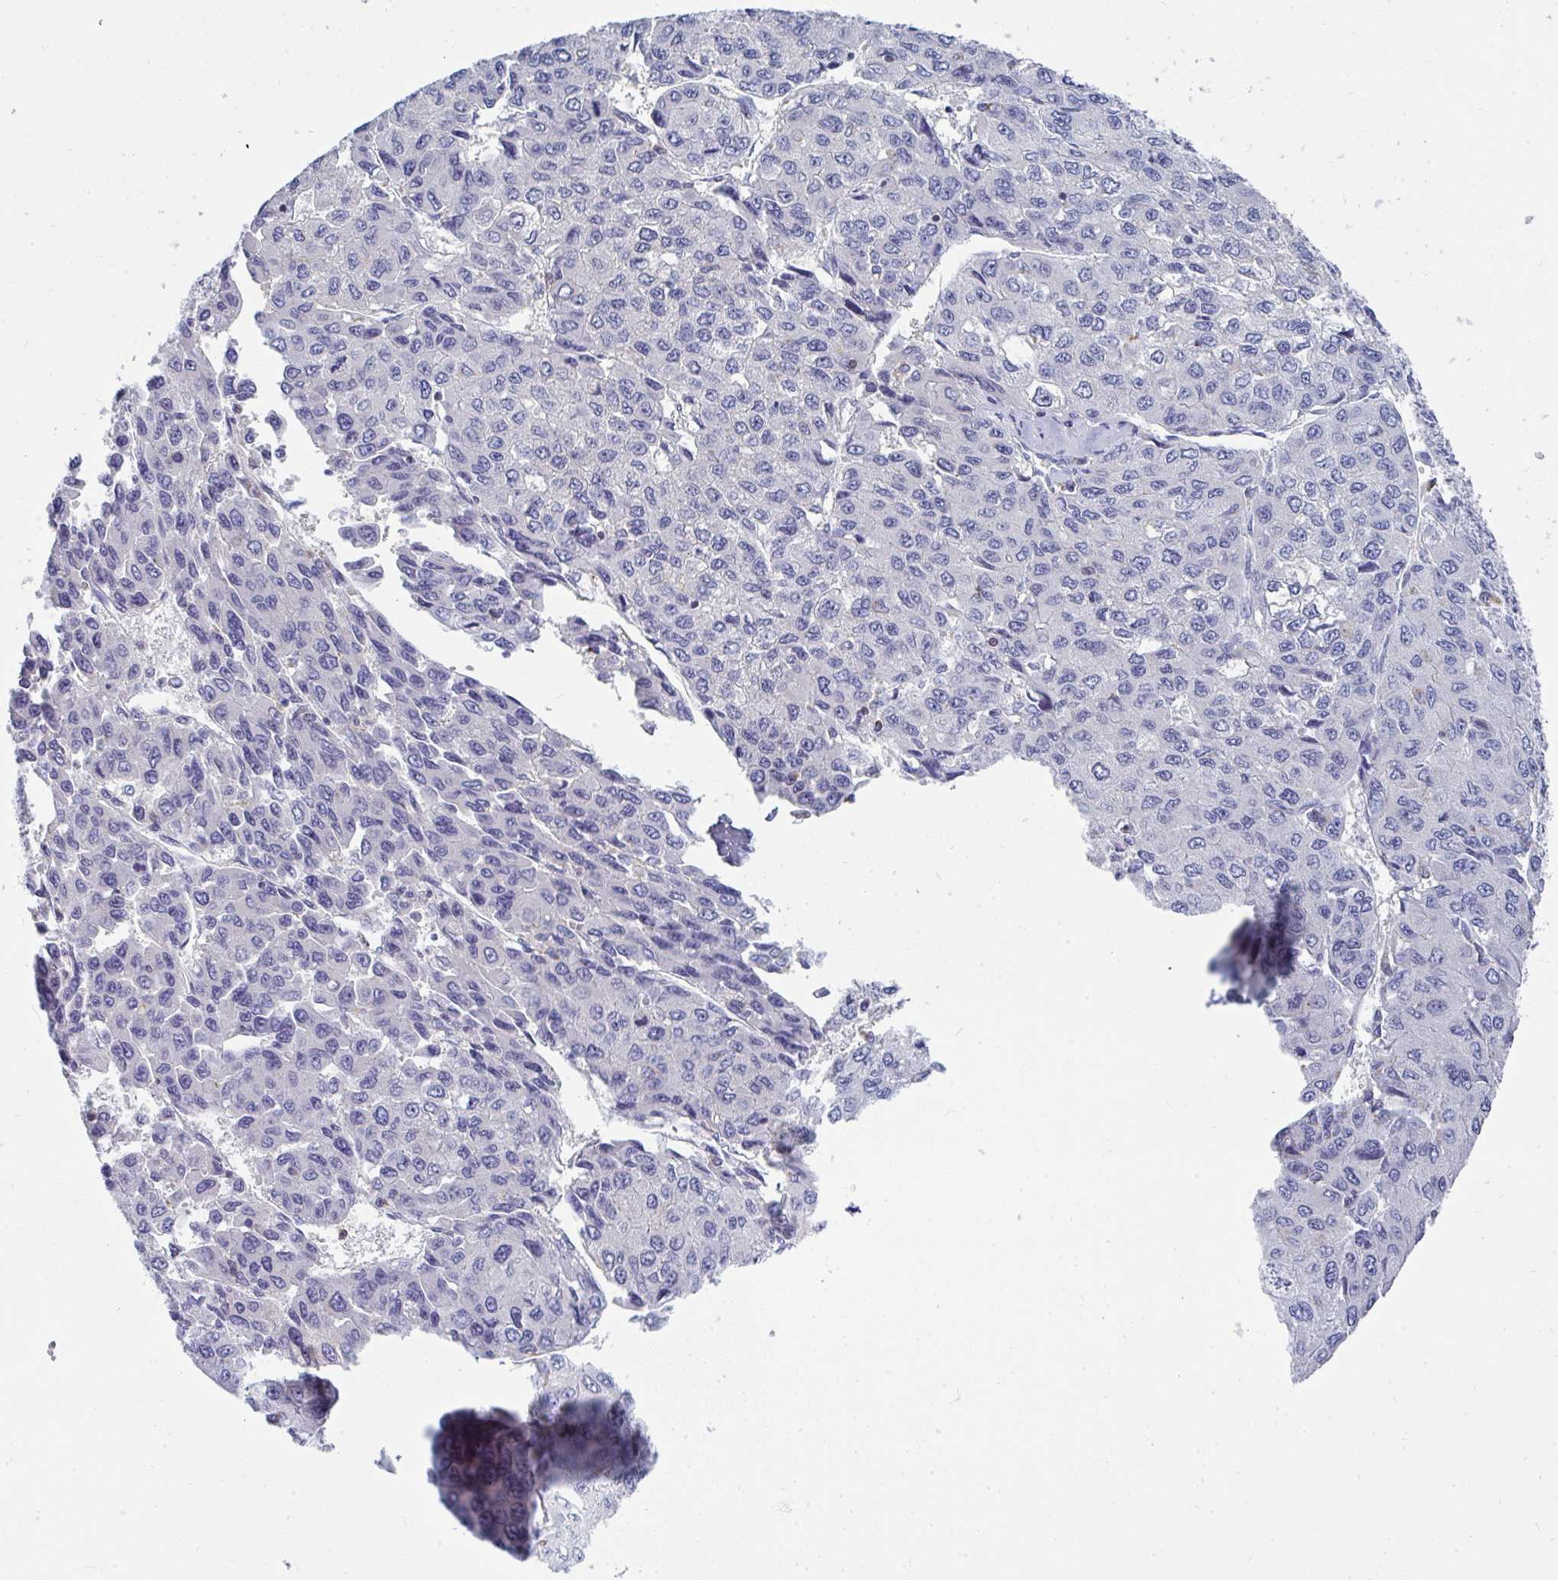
{"staining": {"intensity": "negative", "quantity": "none", "location": "none"}, "tissue": "liver cancer", "cell_type": "Tumor cells", "image_type": "cancer", "snomed": [{"axis": "morphology", "description": "Carcinoma, Hepatocellular, NOS"}, {"axis": "topography", "description": "Liver"}], "caption": "Immunohistochemistry histopathology image of human hepatocellular carcinoma (liver) stained for a protein (brown), which shows no positivity in tumor cells.", "gene": "MGAM2", "patient": {"sex": "female", "age": 66}}